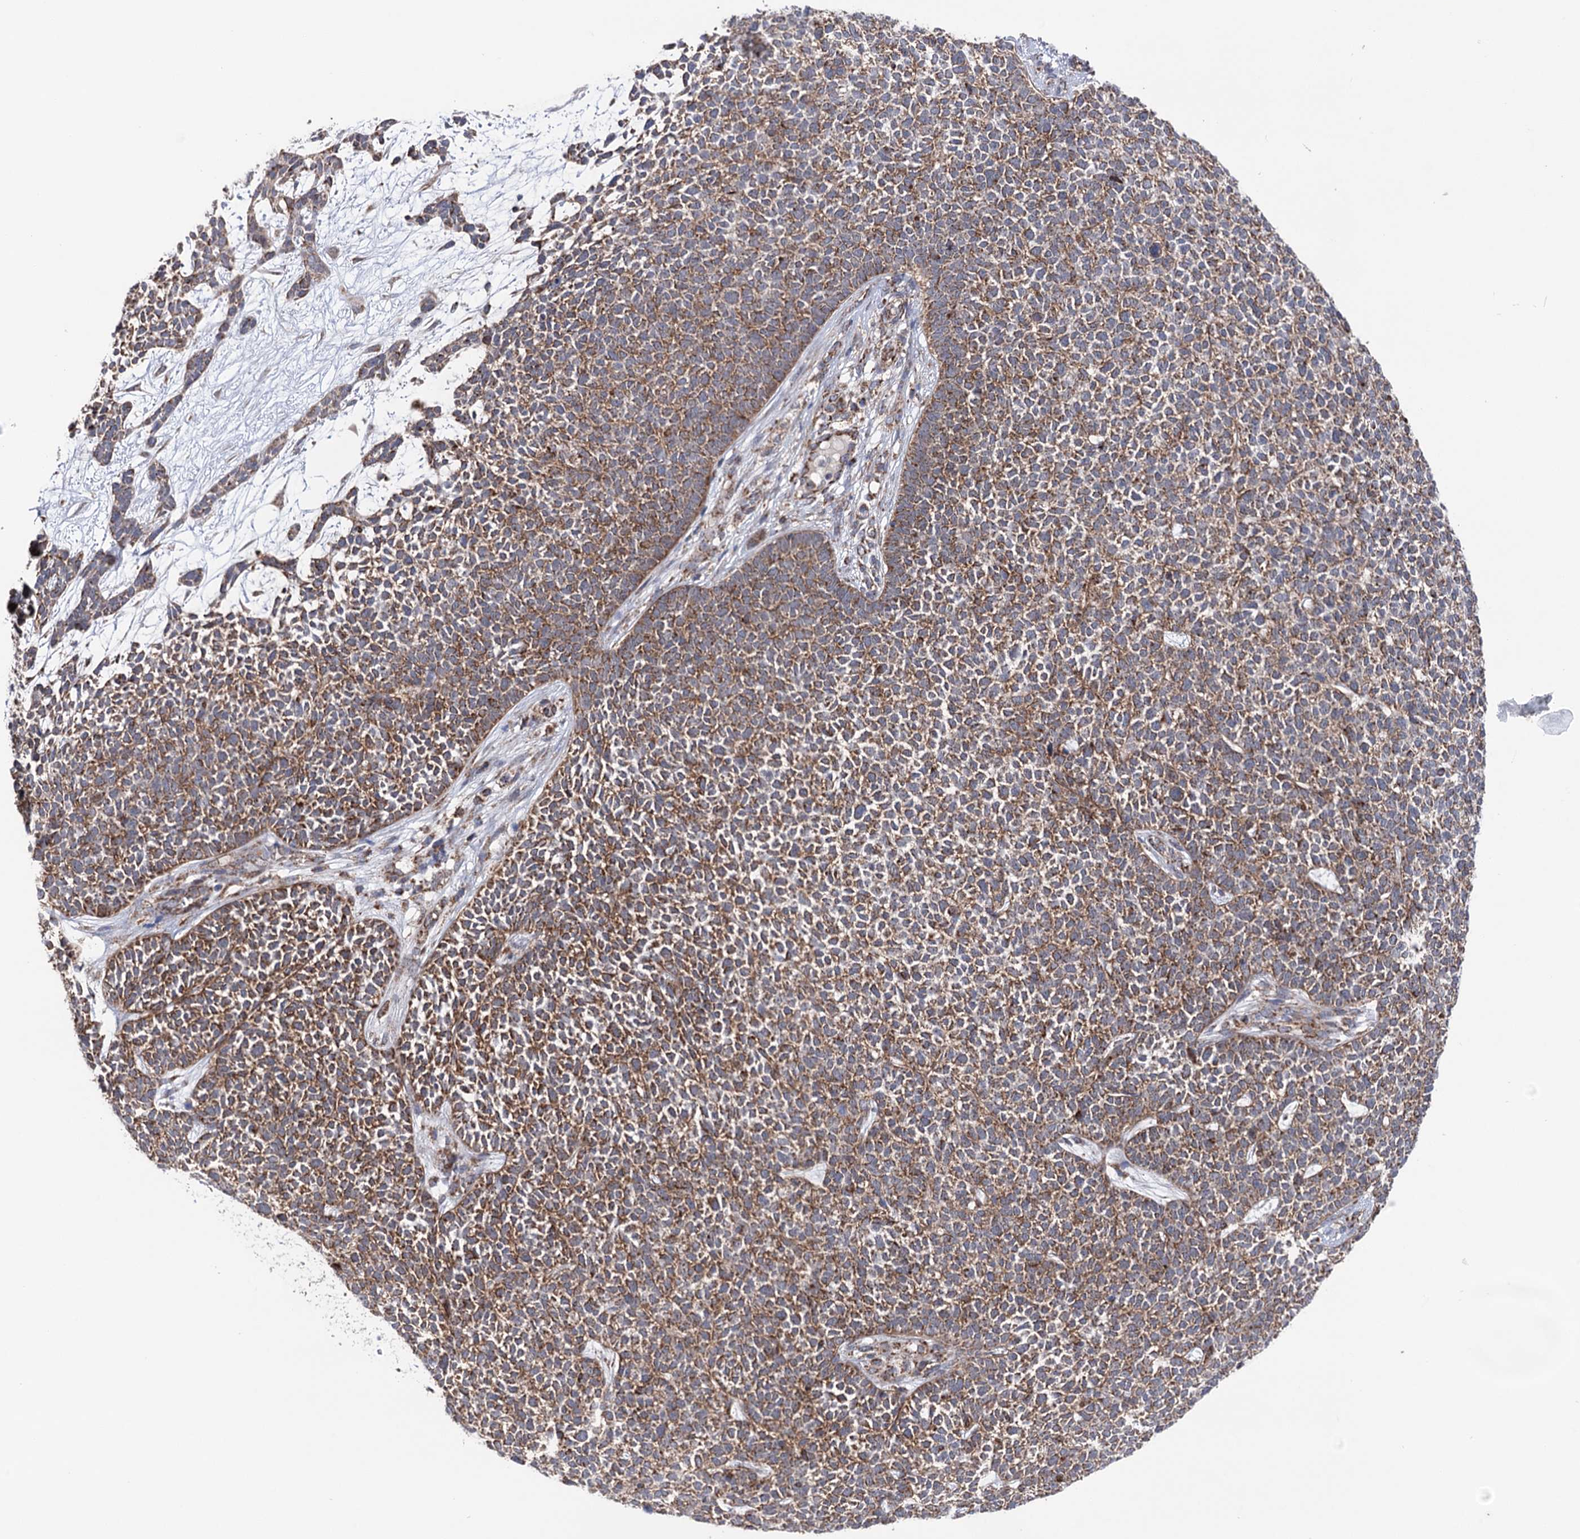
{"staining": {"intensity": "moderate", "quantity": ">75%", "location": "cytoplasmic/membranous"}, "tissue": "skin cancer", "cell_type": "Tumor cells", "image_type": "cancer", "snomed": [{"axis": "morphology", "description": "Basal cell carcinoma"}, {"axis": "topography", "description": "Skin"}], "caption": "The photomicrograph displays a brown stain indicating the presence of a protein in the cytoplasmic/membranous of tumor cells in skin cancer.", "gene": "SUCLA2", "patient": {"sex": "female", "age": 84}}